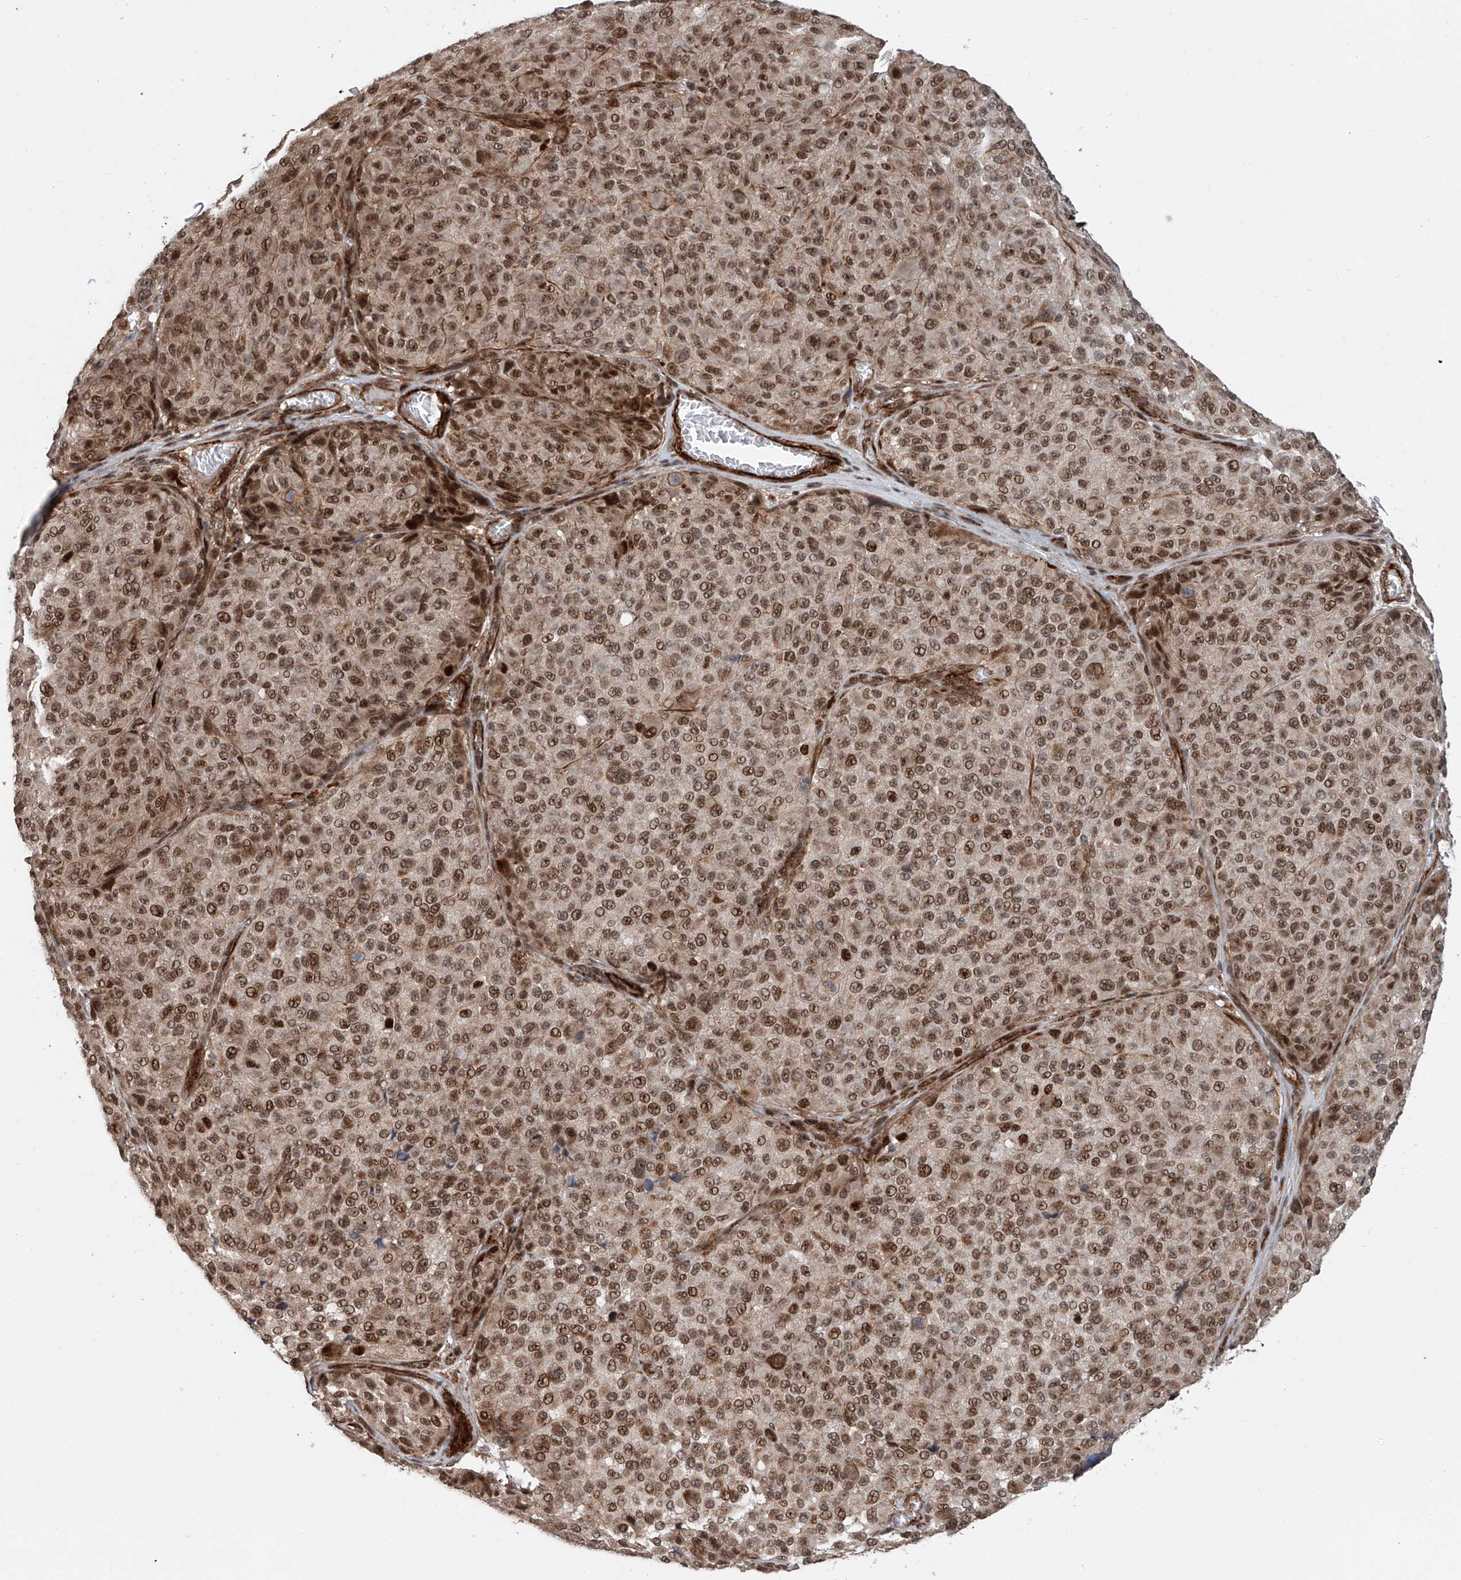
{"staining": {"intensity": "moderate", "quantity": ">75%", "location": "nuclear"}, "tissue": "melanoma", "cell_type": "Tumor cells", "image_type": "cancer", "snomed": [{"axis": "morphology", "description": "Malignant melanoma, NOS"}, {"axis": "topography", "description": "Skin"}], "caption": "The micrograph reveals staining of melanoma, revealing moderate nuclear protein expression (brown color) within tumor cells.", "gene": "SDE2", "patient": {"sex": "male", "age": 83}}